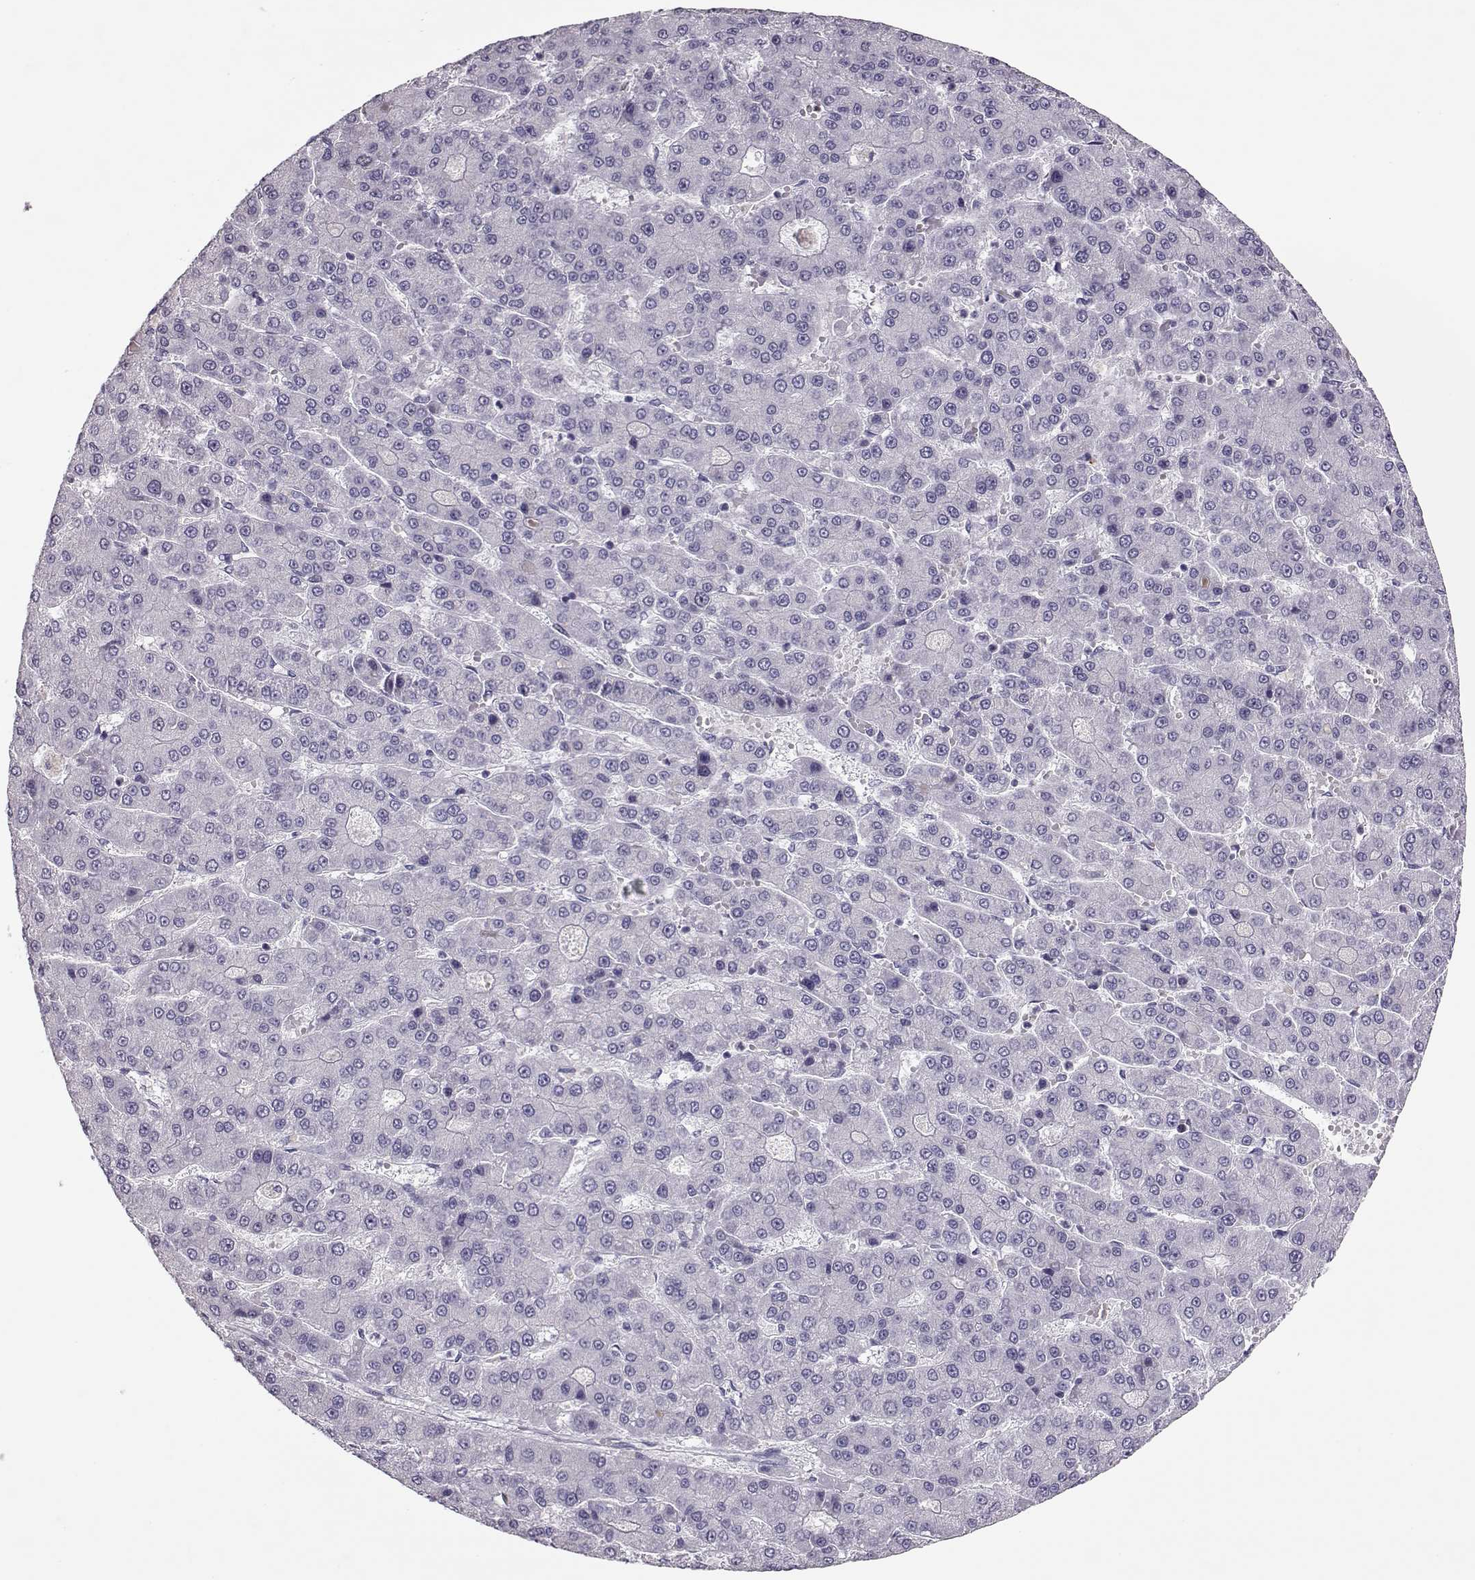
{"staining": {"intensity": "negative", "quantity": "none", "location": "none"}, "tissue": "liver cancer", "cell_type": "Tumor cells", "image_type": "cancer", "snomed": [{"axis": "morphology", "description": "Carcinoma, Hepatocellular, NOS"}, {"axis": "topography", "description": "Liver"}], "caption": "Immunohistochemistry micrograph of human hepatocellular carcinoma (liver) stained for a protein (brown), which exhibits no staining in tumor cells. (Stains: DAB (3,3'-diaminobenzidine) immunohistochemistry (IHC) with hematoxylin counter stain, Microscopy: brightfield microscopy at high magnification).", "gene": "SGO1", "patient": {"sex": "male", "age": 70}}